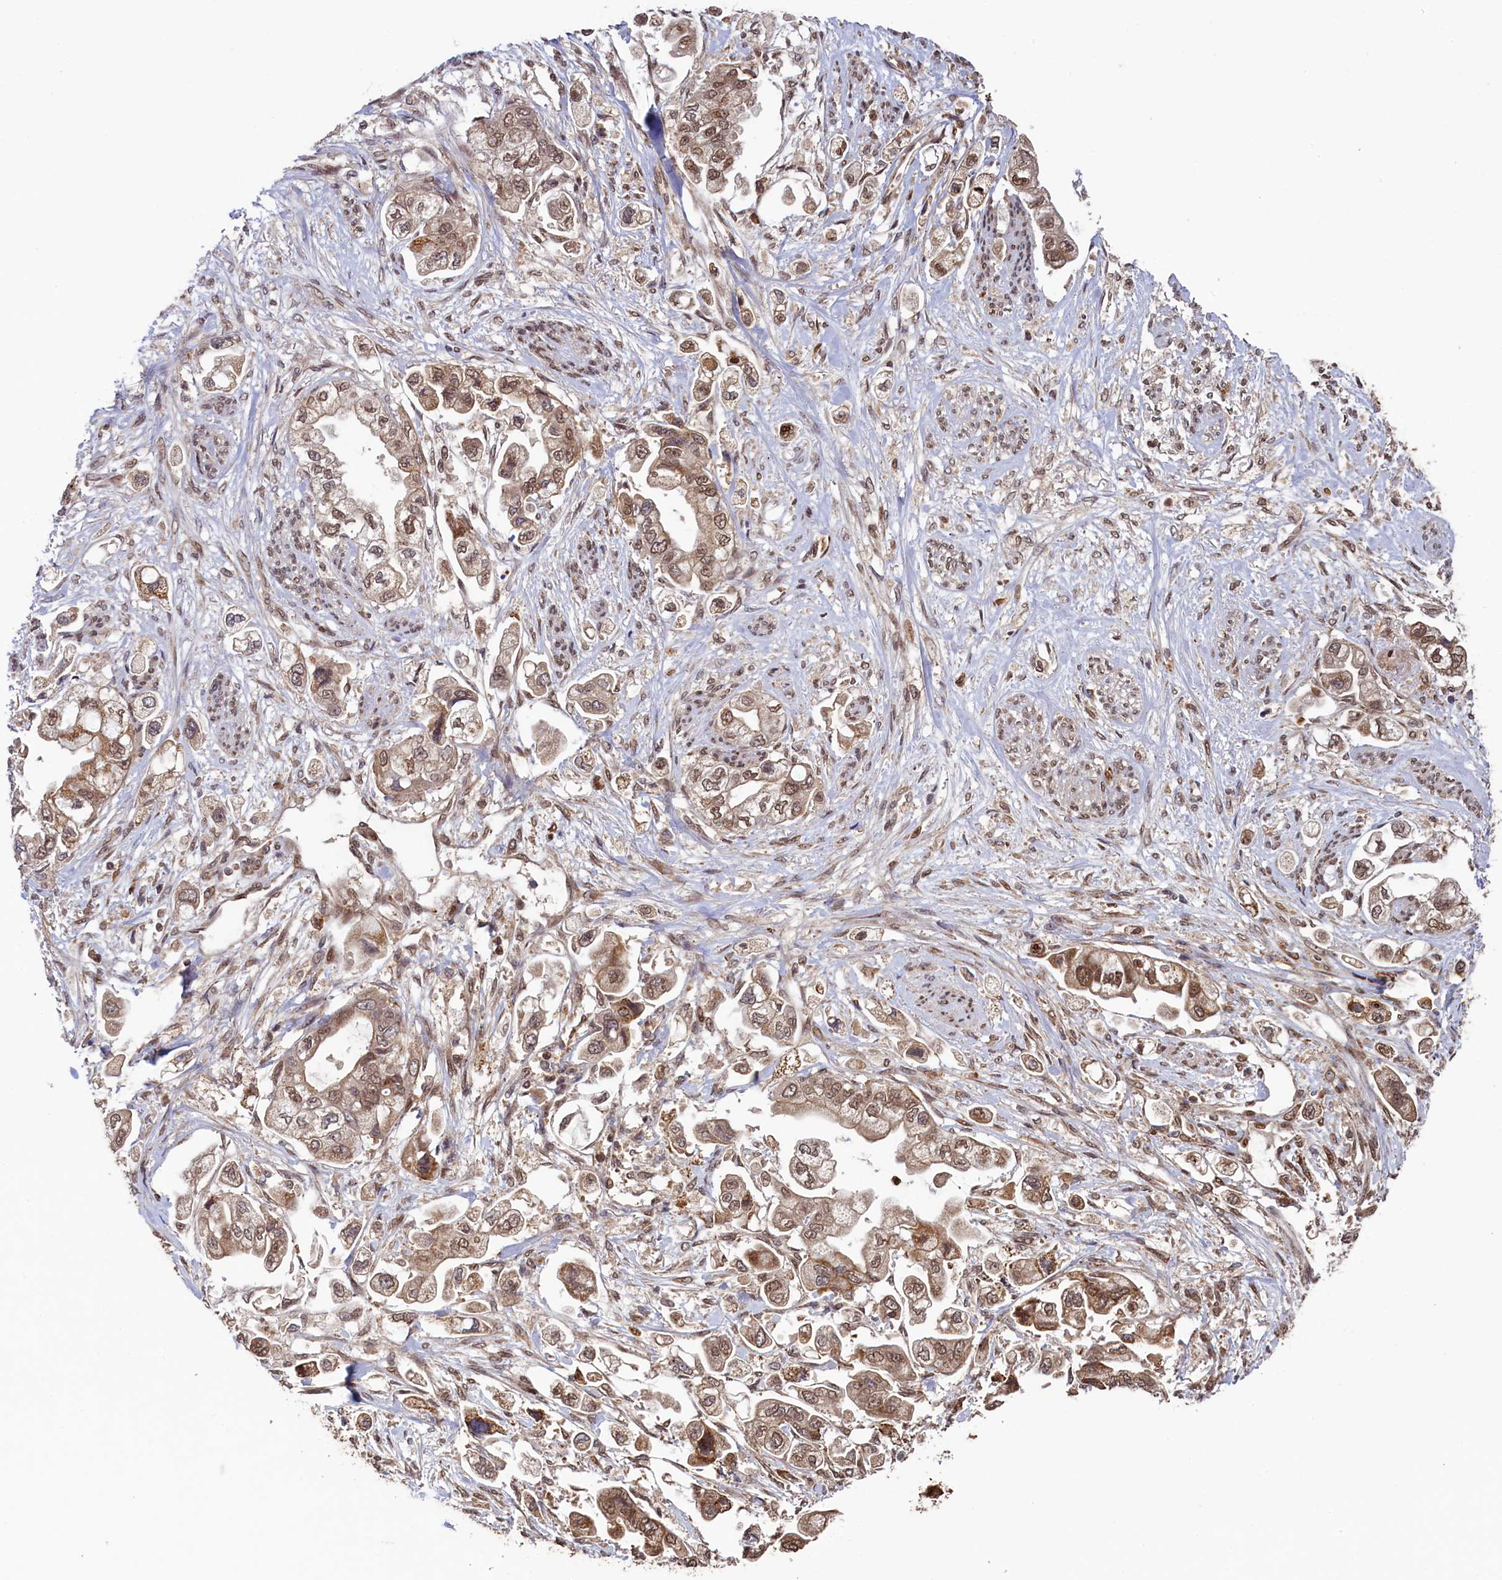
{"staining": {"intensity": "moderate", "quantity": ">75%", "location": "cytoplasmic/membranous,nuclear"}, "tissue": "stomach cancer", "cell_type": "Tumor cells", "image_type": "cancer", "snomed": [{"axis": "morphology", "description": "Adenocarcinoma, NOS"}, {"axis": "topography", "description": "Stomach"}], "caption": "IHC photomicrograph of human stomach cancer (adenocarcinoma) stained for a protein (brown), which demonstrates medium levels of moderate cytoplasmic/membranous and nuclear expression in approximately >75% of tumor cells.", "gene": "NAE1", "patient": {"sex": "male", "age": 62}}